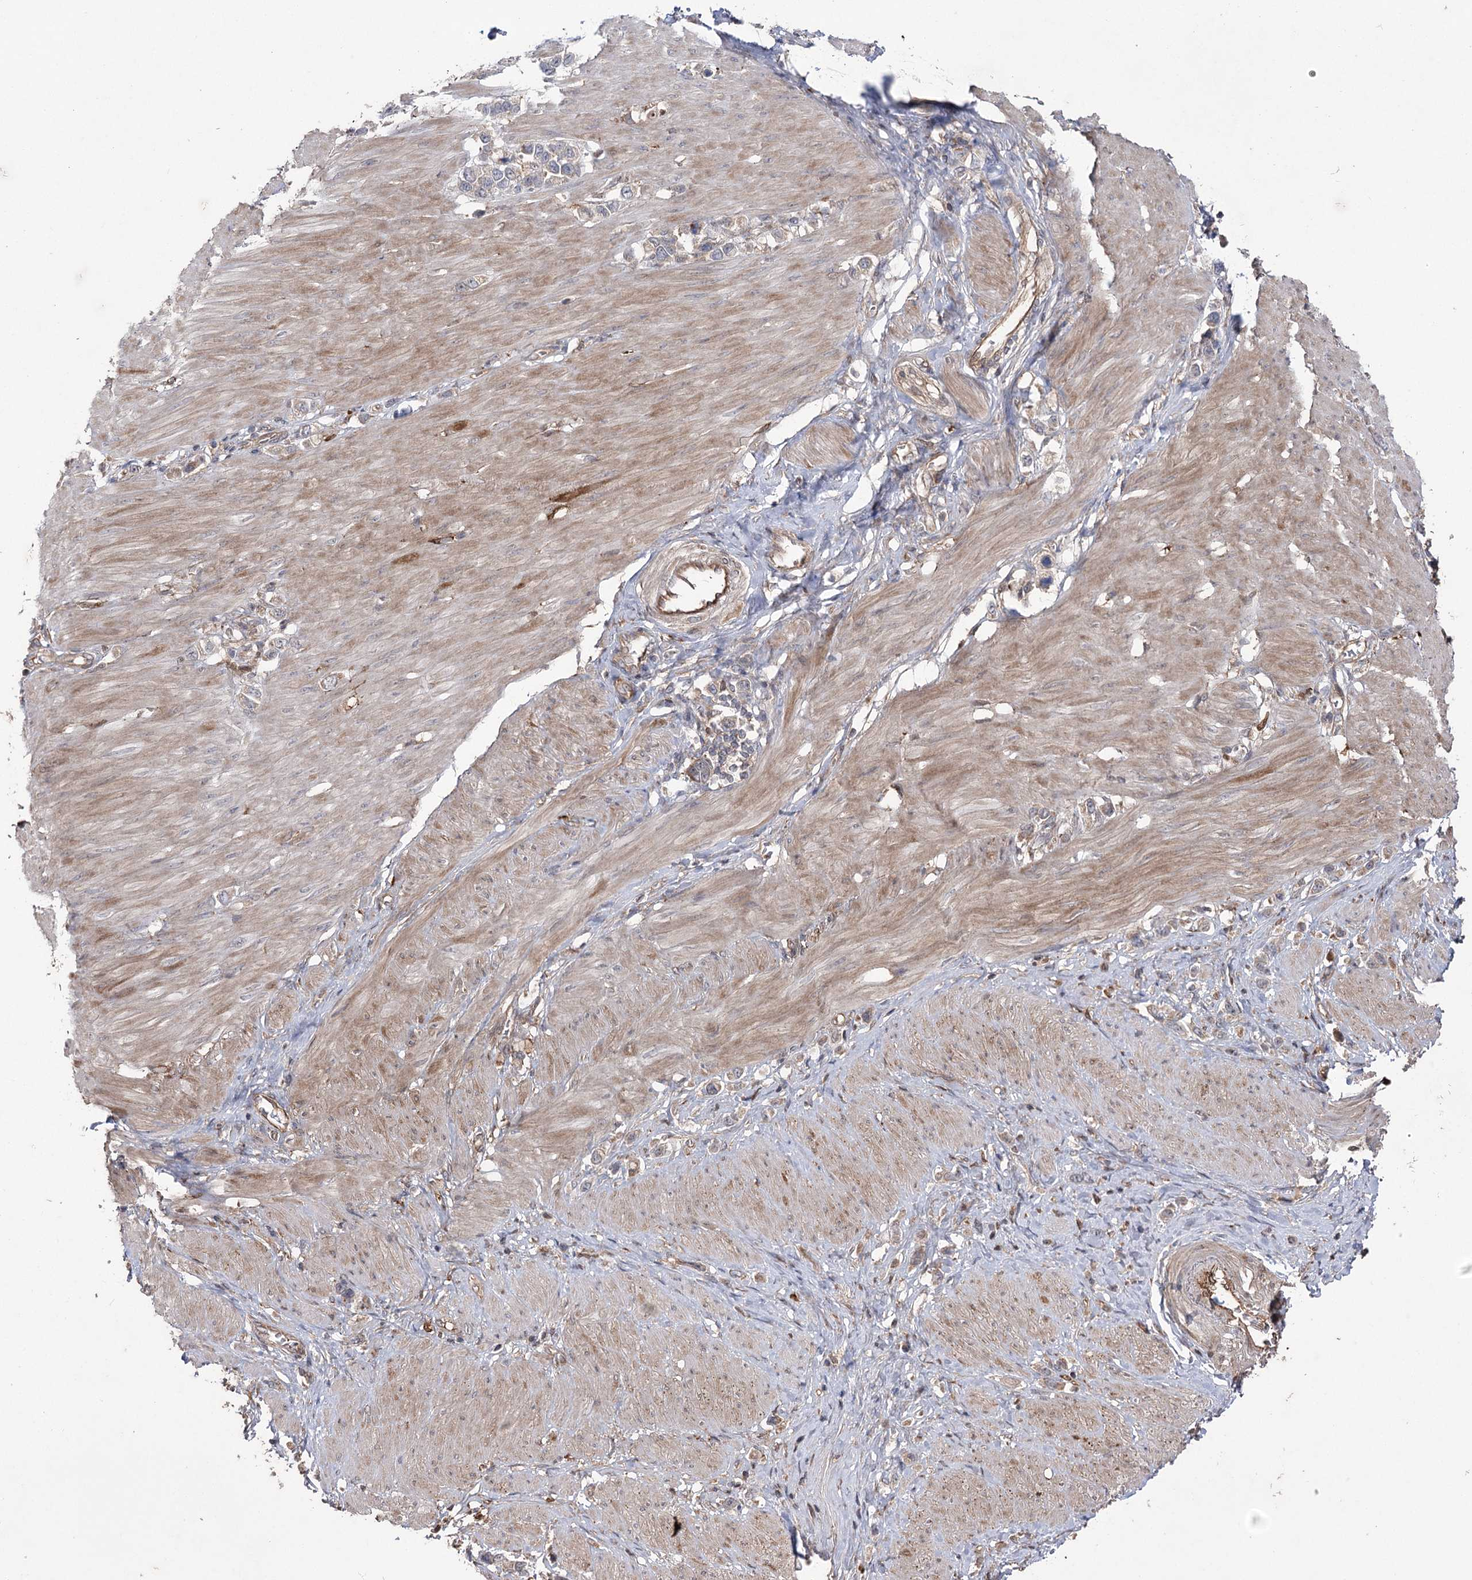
{"staining": {"intensity": "weak", "quantity": "<25%", "location": "cytoplasmic/membranous"}, "tissue": "stomach cancer", "cell_type": "Tumor cells", "image_type": "cancer", "snomed": [{"axis": "morphology", "description": "Normal tissue, NOS"}, {"axis": "morphology", "description": "Adenocarcinoma, NOS"}, {"axis": "topography", "description": "Stomach, upper"}, {"axis": "topography", "description": "Stomach"}], "caption": "Photomicrograph shows no protein staining in tumor cells of stomach adenocarcinoma tissue.", "gene": "OTUD1", "patient": {"sex": "female", "age": 65}}